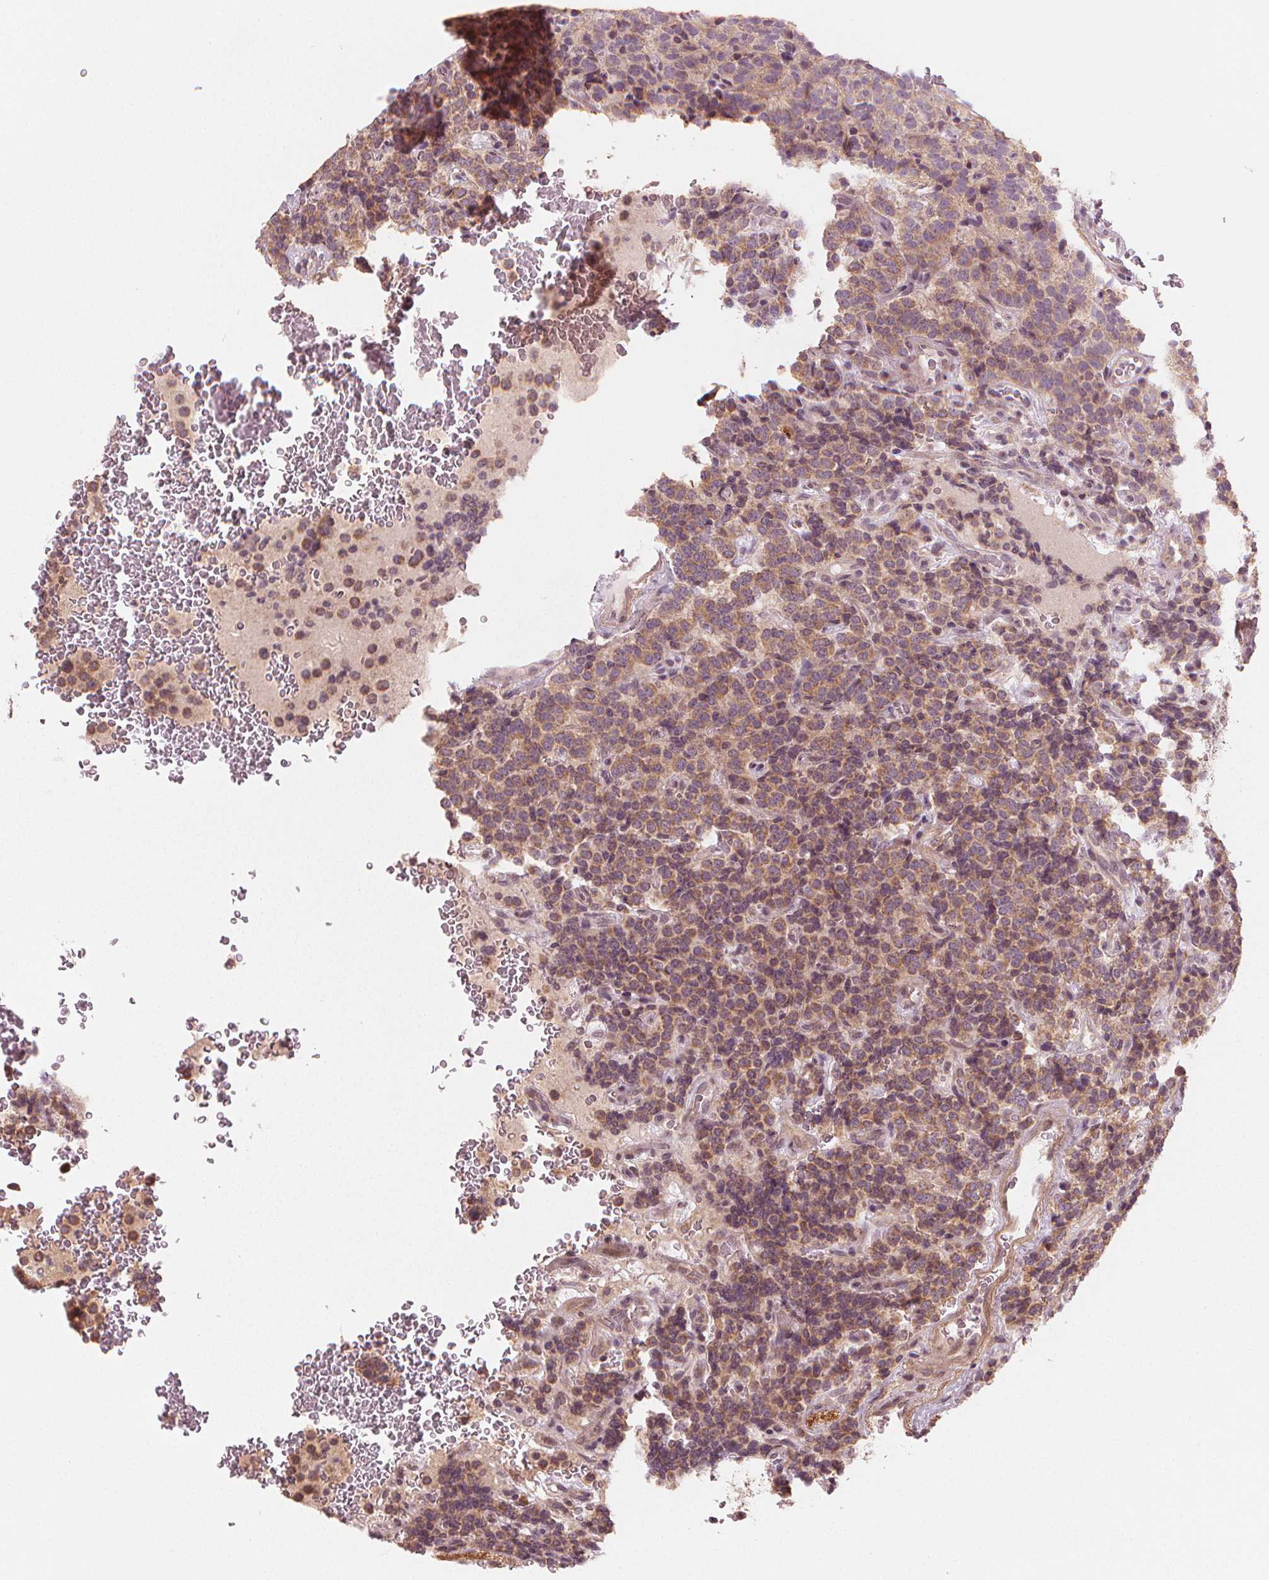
{"staining": {"intensity": "weak", "quantity": ">75%", "location": "cytoplasmic/membranous"}, "tissue": "carcinoid", "cell_type": "Tumor cells", "image_type": "cancer", "snomed": [{"axis": "morphology", "description": "Carcinoid, malignant, NOS"}, {"axis": "topography", "description": "Pancreas"}], "caption": "Human carcinoid (malignant) stained with a brown dye shows weak cytoplasmic/membranous positive expression in approximately >75% of tumor cells.", "gene": "CLBA1", "patient": {"sex": "male", "age": 36}}